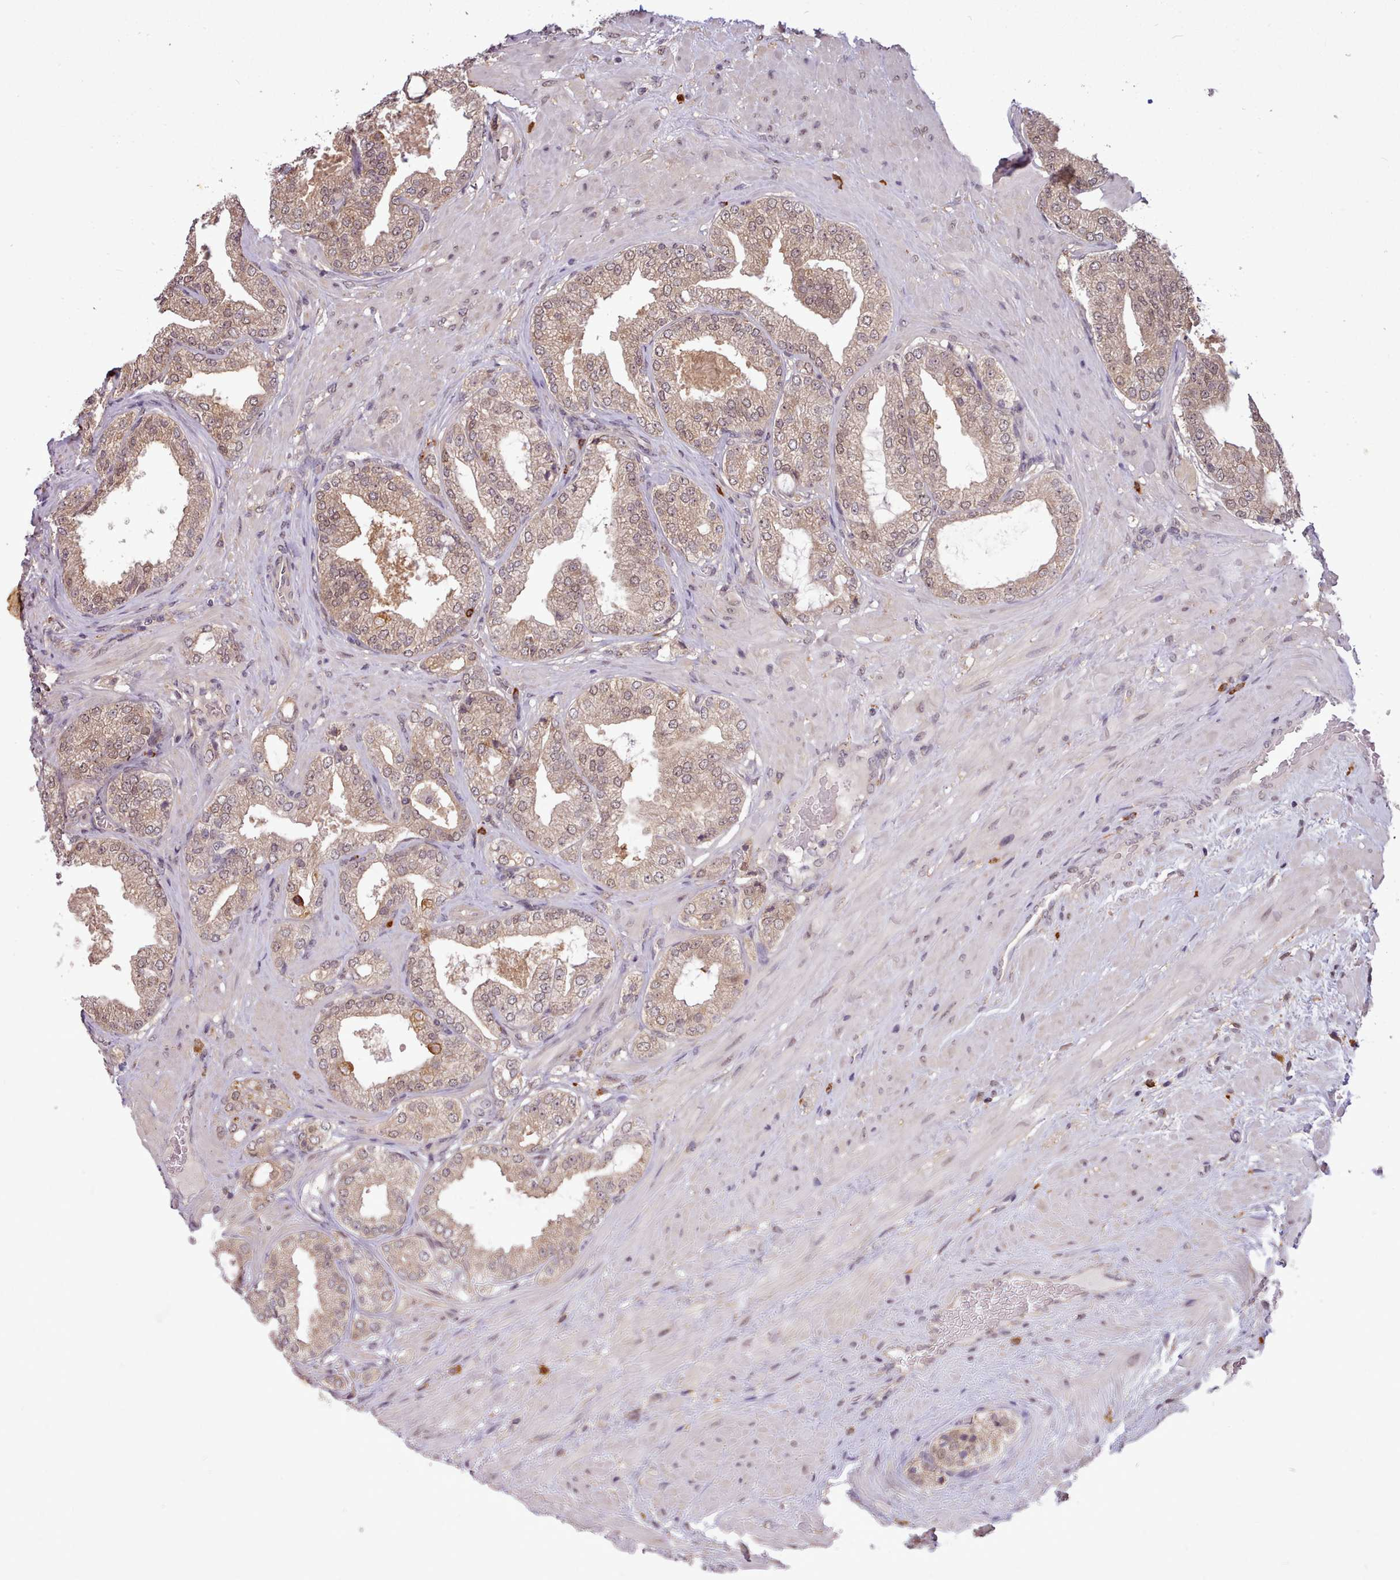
{"staining": {"intensity": "moderate", "quantity": ">75%", "location": "cytoplasmic/membranous,nuclear"}, "tissue": "prostate cancer", "cell_type": "Tumor cells", "image_type": "cancer", "snomed": [{"axis": "morphology", "description": "Adenocarcinoma, Low grade"}, {"axis": "topography", "description": "Prostate"}], "caption": "High-magnification brightfield microscopy of prostate cancer (low-grade adenocarcinoma) stained with DAB (brown) and counterstained with hematoxylin (blue). tumor cells exhibit moderate cytoplasmic/membranous and nuclear expression is present in about>75% of cells.", "gene": "ARL17A", "patient": {"sex": "male", "age": 63}}